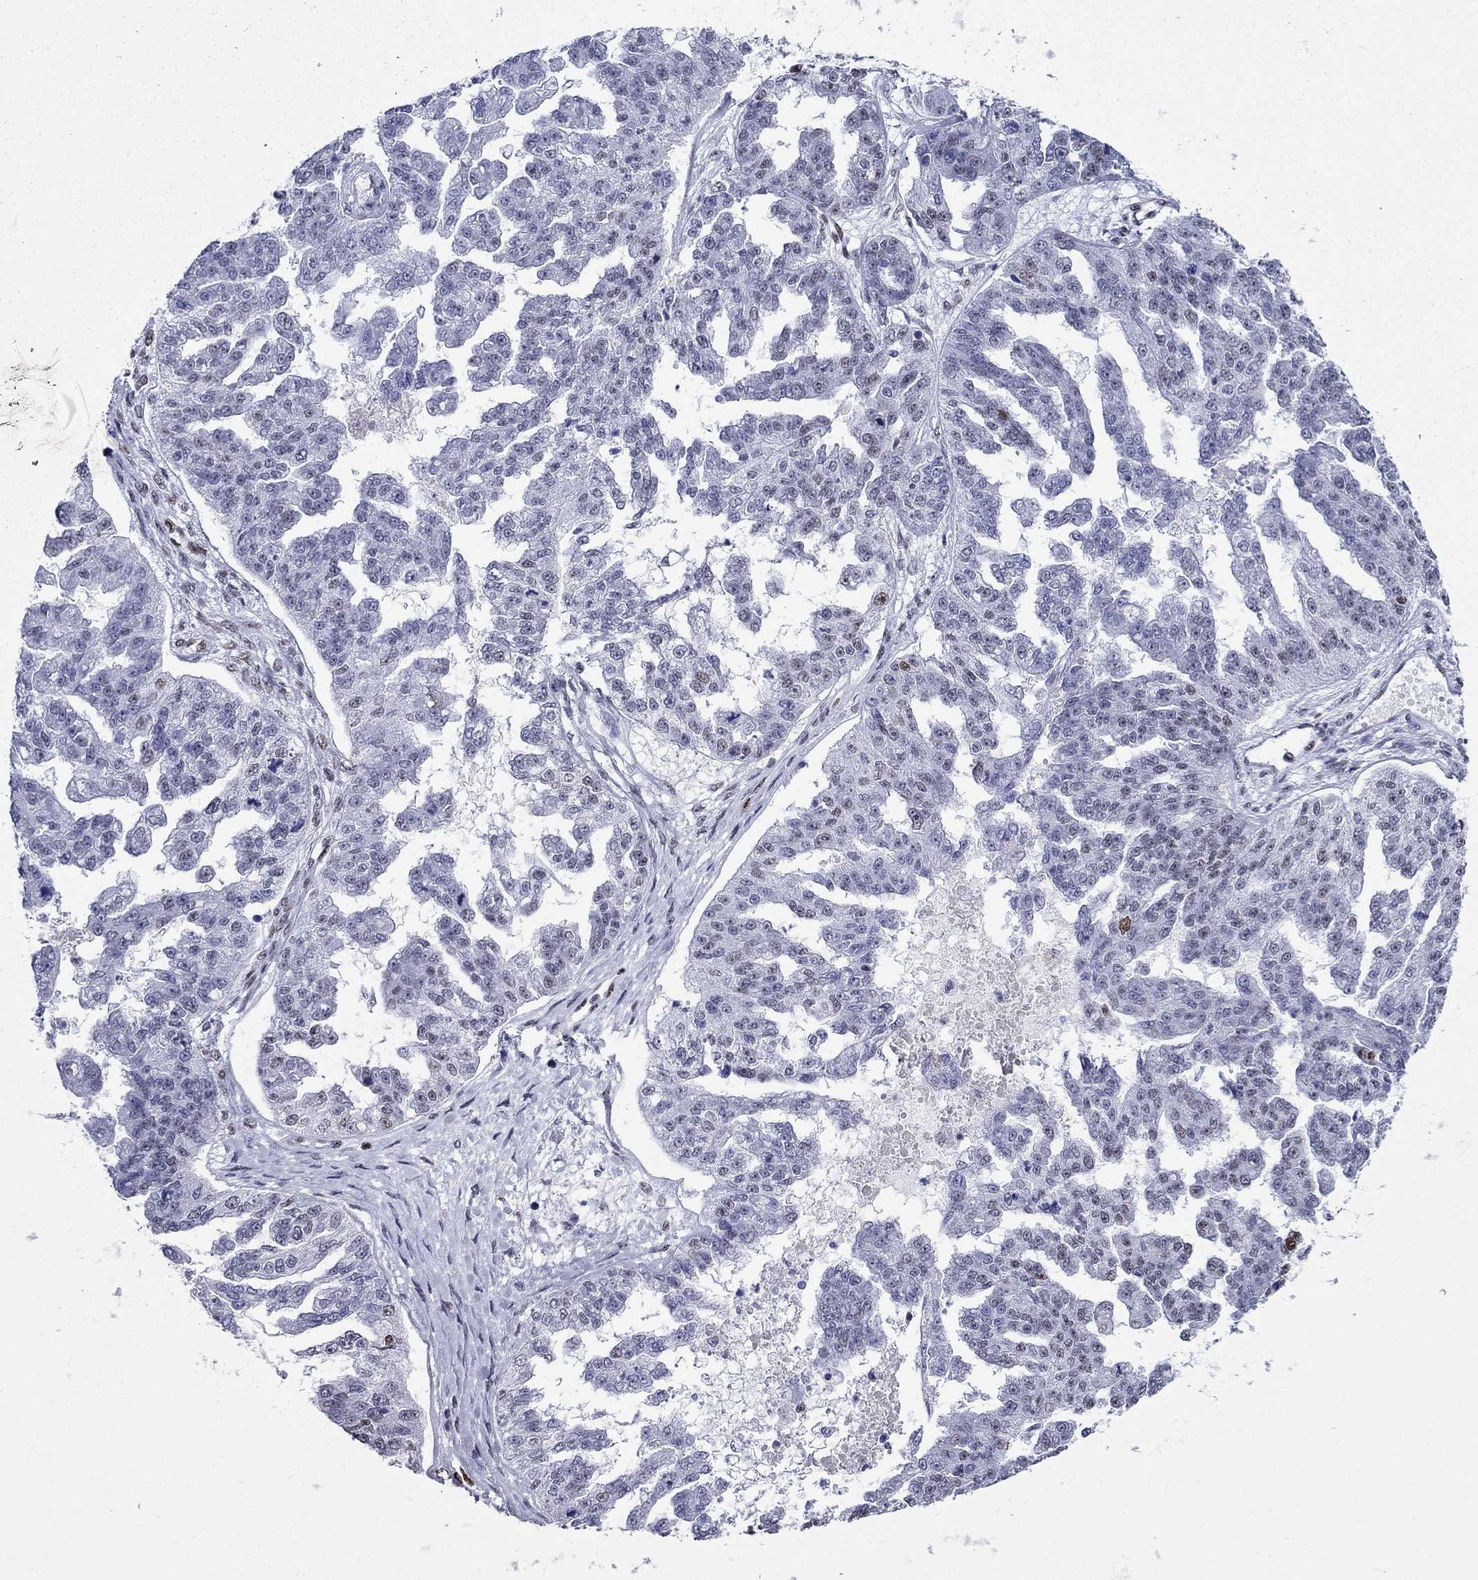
{"staining": {"intensity": "strong", "quantity": "<25%", "location": "nuclear"}, "tissue": "ovarian cancer", "cell_type": "Tumor cells", "image_type": "cancer", "snomed": [{"axis": "morphology", "description": "Cystadenocarcinoma, serous, NOS"}, {"axis": "topography", "description": "Ovary"}], "caption": "Tumor cells display strong nuclear staining in approximately <25% of cells in ovarian cancer.", "gene": "PPM1G", "patient": {"sex": "female", "age": 58}}